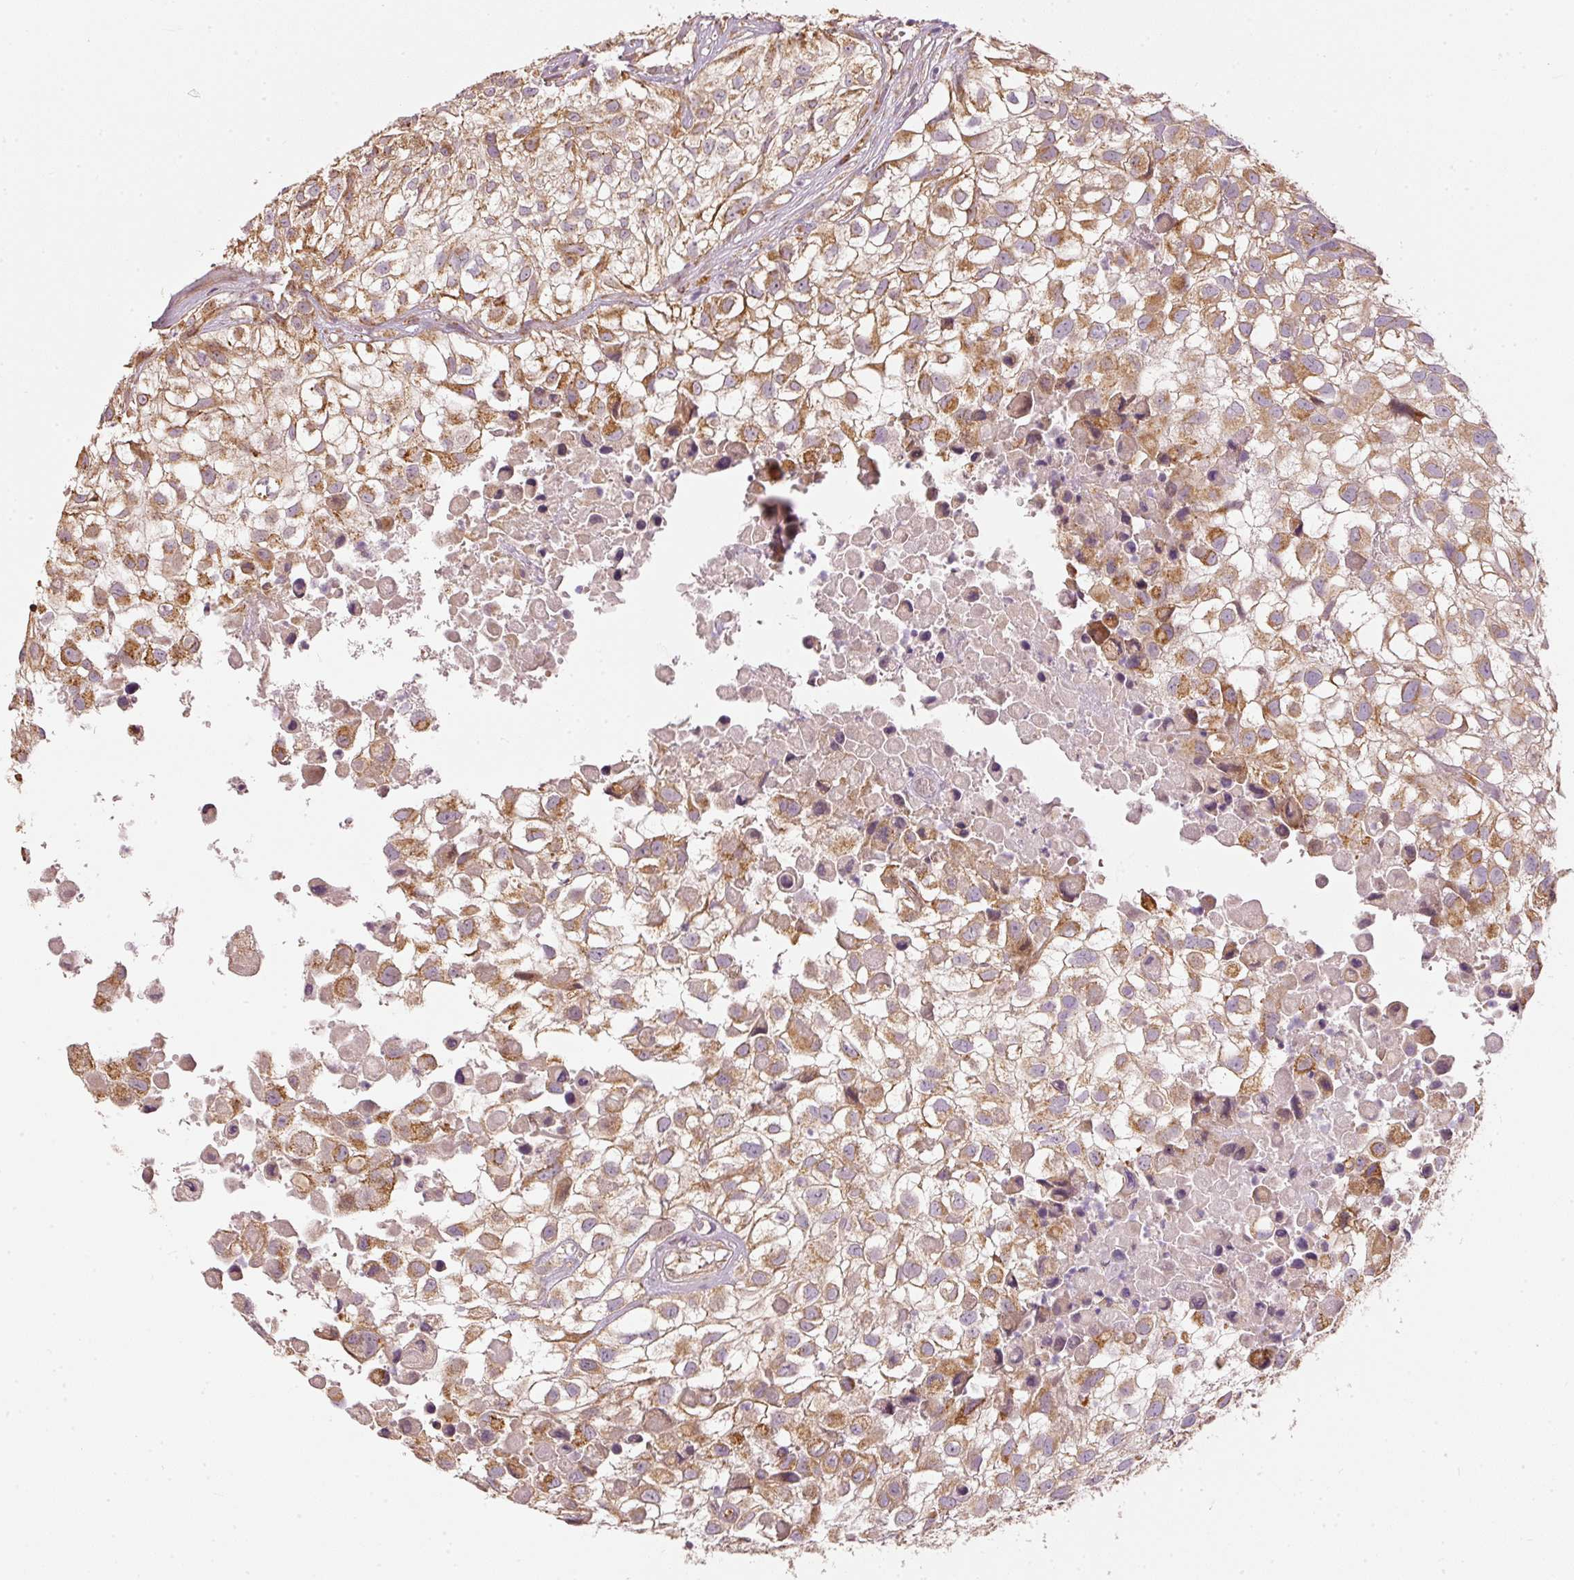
{"staining": {"intensity": "moderate", "quantity": ">75%", "location": "cytoplasmic/membranous"}, "tissue": "urothelial cancer", "cell_type": "Tumor cells", "image_type": "cancer", "snomed": [{"axis": "morphology", "description": "Urothelial carcinoma, High grade"}, {"axis": "topography", "description": "Urinary bladder"}], "caption": "Immunohistochemical staining of human high-grade urothelial carcinoma reveals medium levels of moderate cytoplasmic/membranous expression in approximately >75% of tumor cells. (DAB IHC, brown staining for protein, blue staining for nuclei).", "gene": "MTHFD1L", "patient": {"sex": "male", "age": 56}}